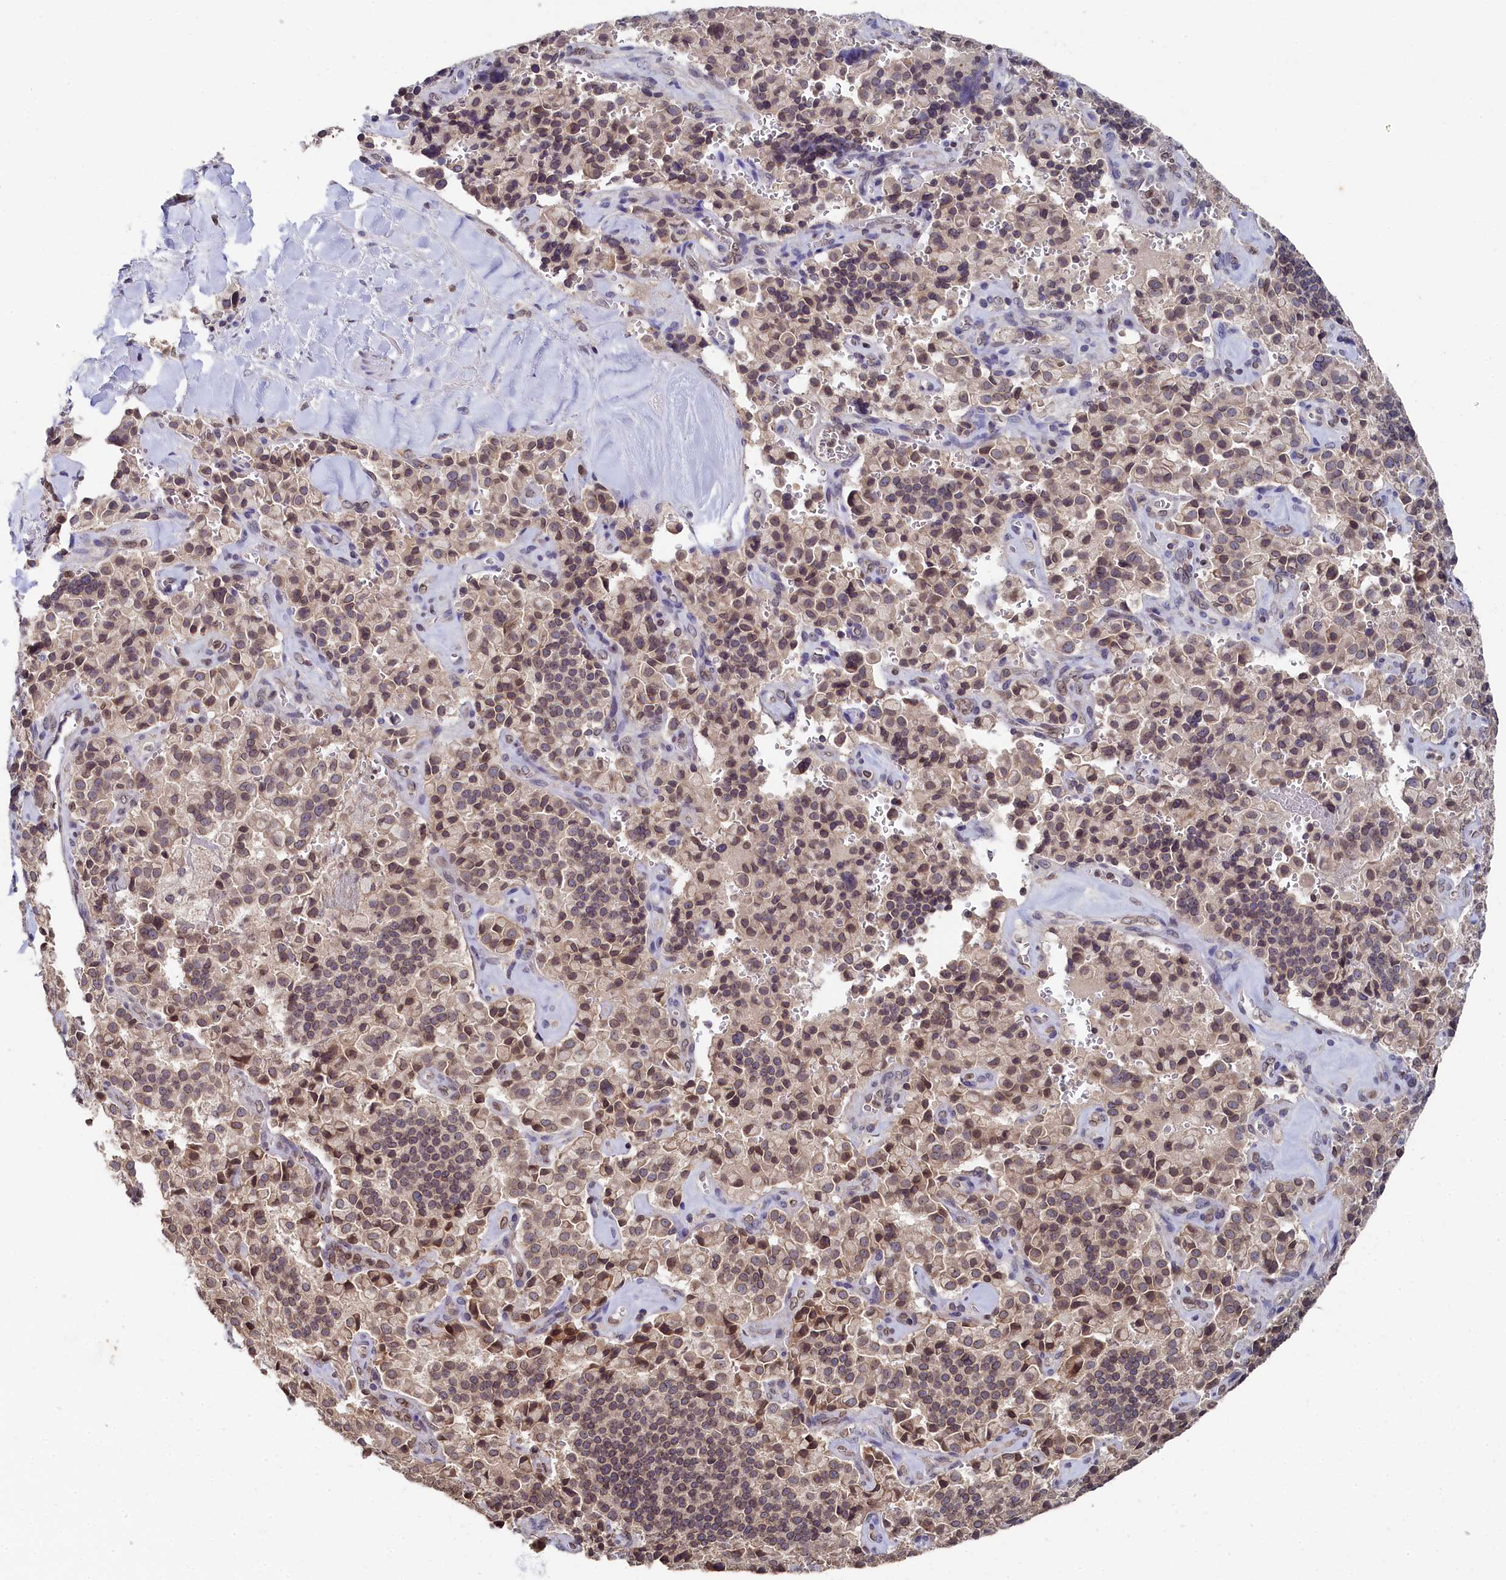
{"staining": {"intensity": "weak", "quantity": ">75%", "location": "cytoplasmic/membranous,nuclear"}, "tissue": "pancreatic cancer", "cell_type": "Tumor cells", "image_type": "cancer", "snomed": [{"axis": "morphology", "description": "Adenocarcinoma, NOS"}, {"axis": "topography", "description": "Pancreas"}], "caption": "A low amount of weak cytoplasmic/membranous and nuclear positivity is seen in approximately >75% of tumor cells in pancreatic cancer (adenocarcinoma) tissue.", "gene": "ANKEF1", "patient": {"sex": "male", "age": 65}}